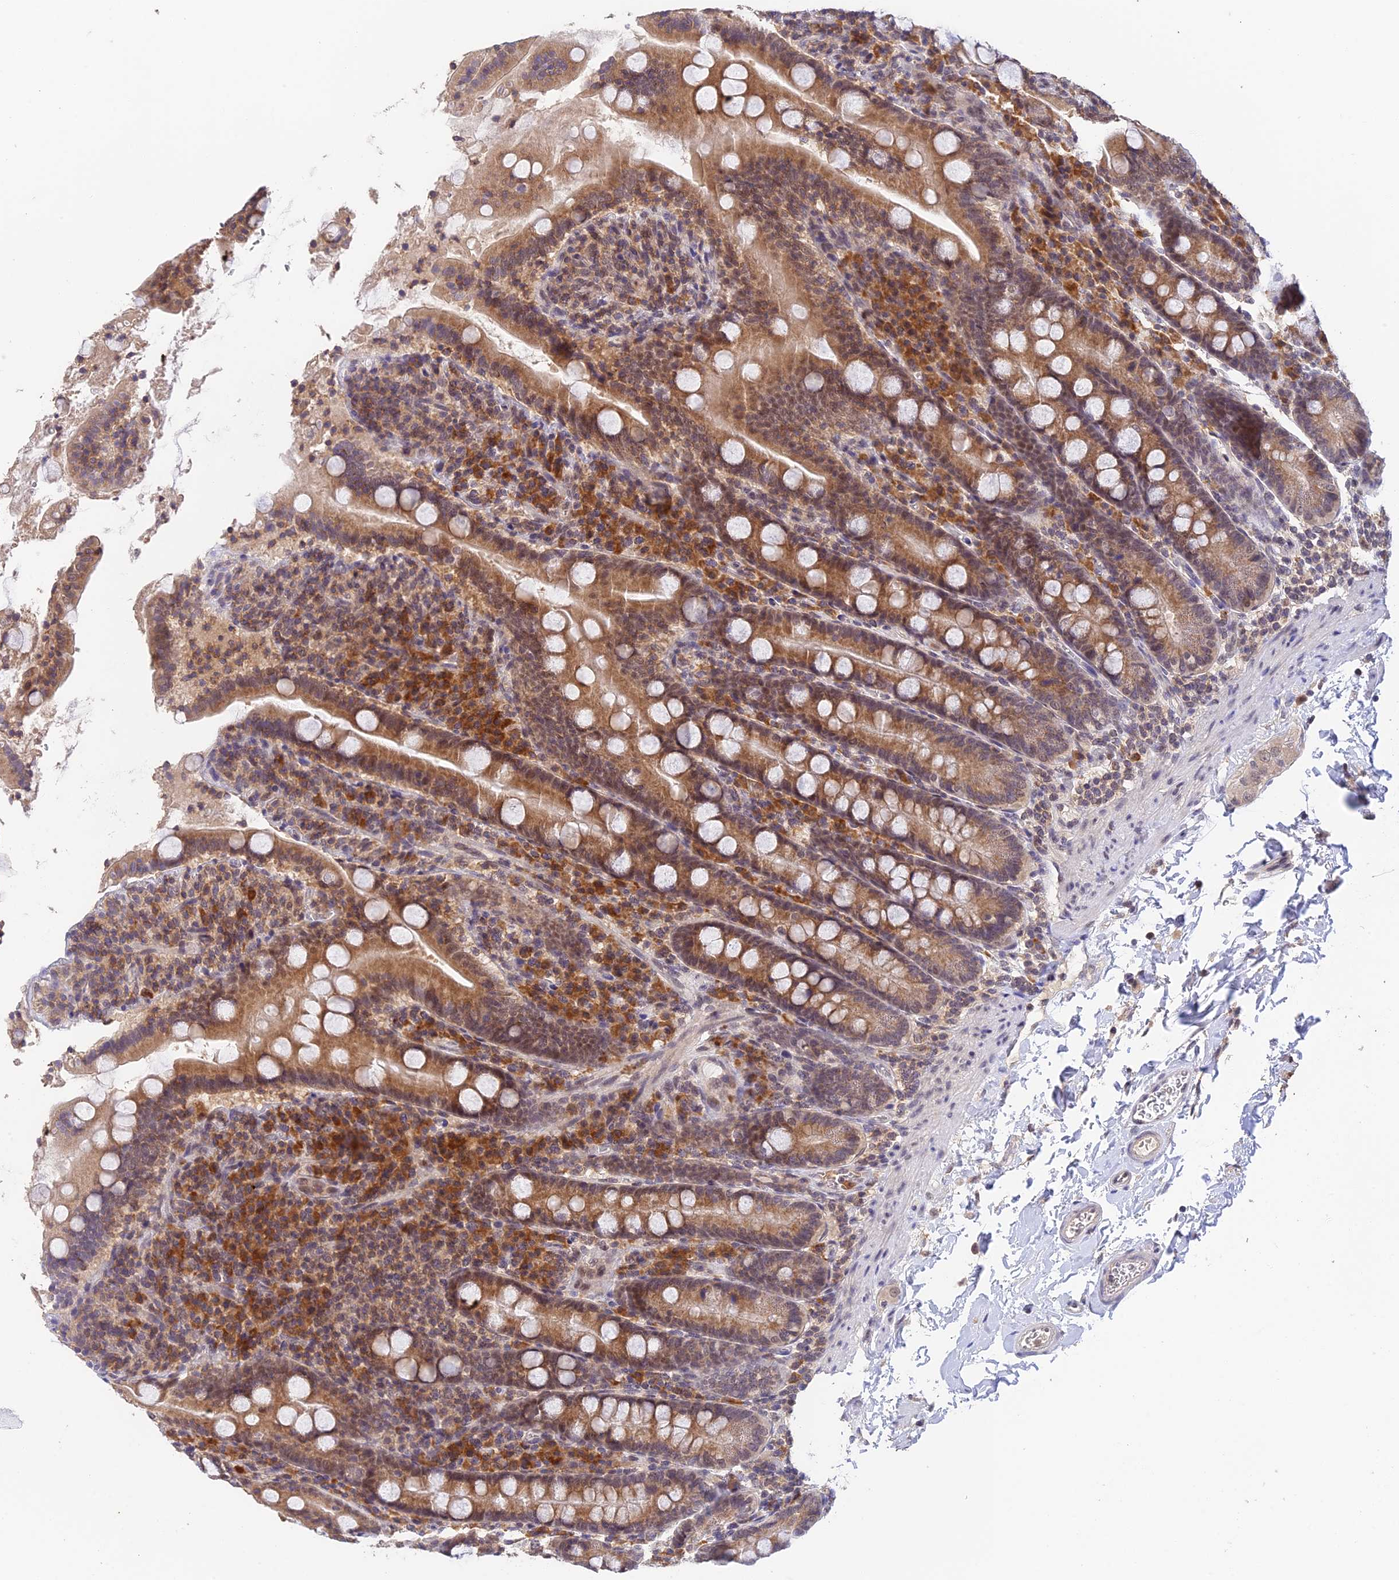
{"staining": {"intensity": "moderate", "quantity": ">75%", "location": "cytoplasmic/membranous,nuclear"}, "tissue": "duodenum", "cell_type": "Glandular cells", "image_type": "normal", "snomed": [{"axis": "morphology", "description": "Normal tissue, NOS"}, {"axis": "topography", "description": "Duodenum"}], "caption": "Moderate cytoplasmic/membranous,nuclear expression is identified in approximately >75% of glandular cells in benign duodenum. The protein of interest is shown in brown color, while the nuclei are stained blue.", "gene": "PEX16", "patient": {"sex": "male", "age": 35}}